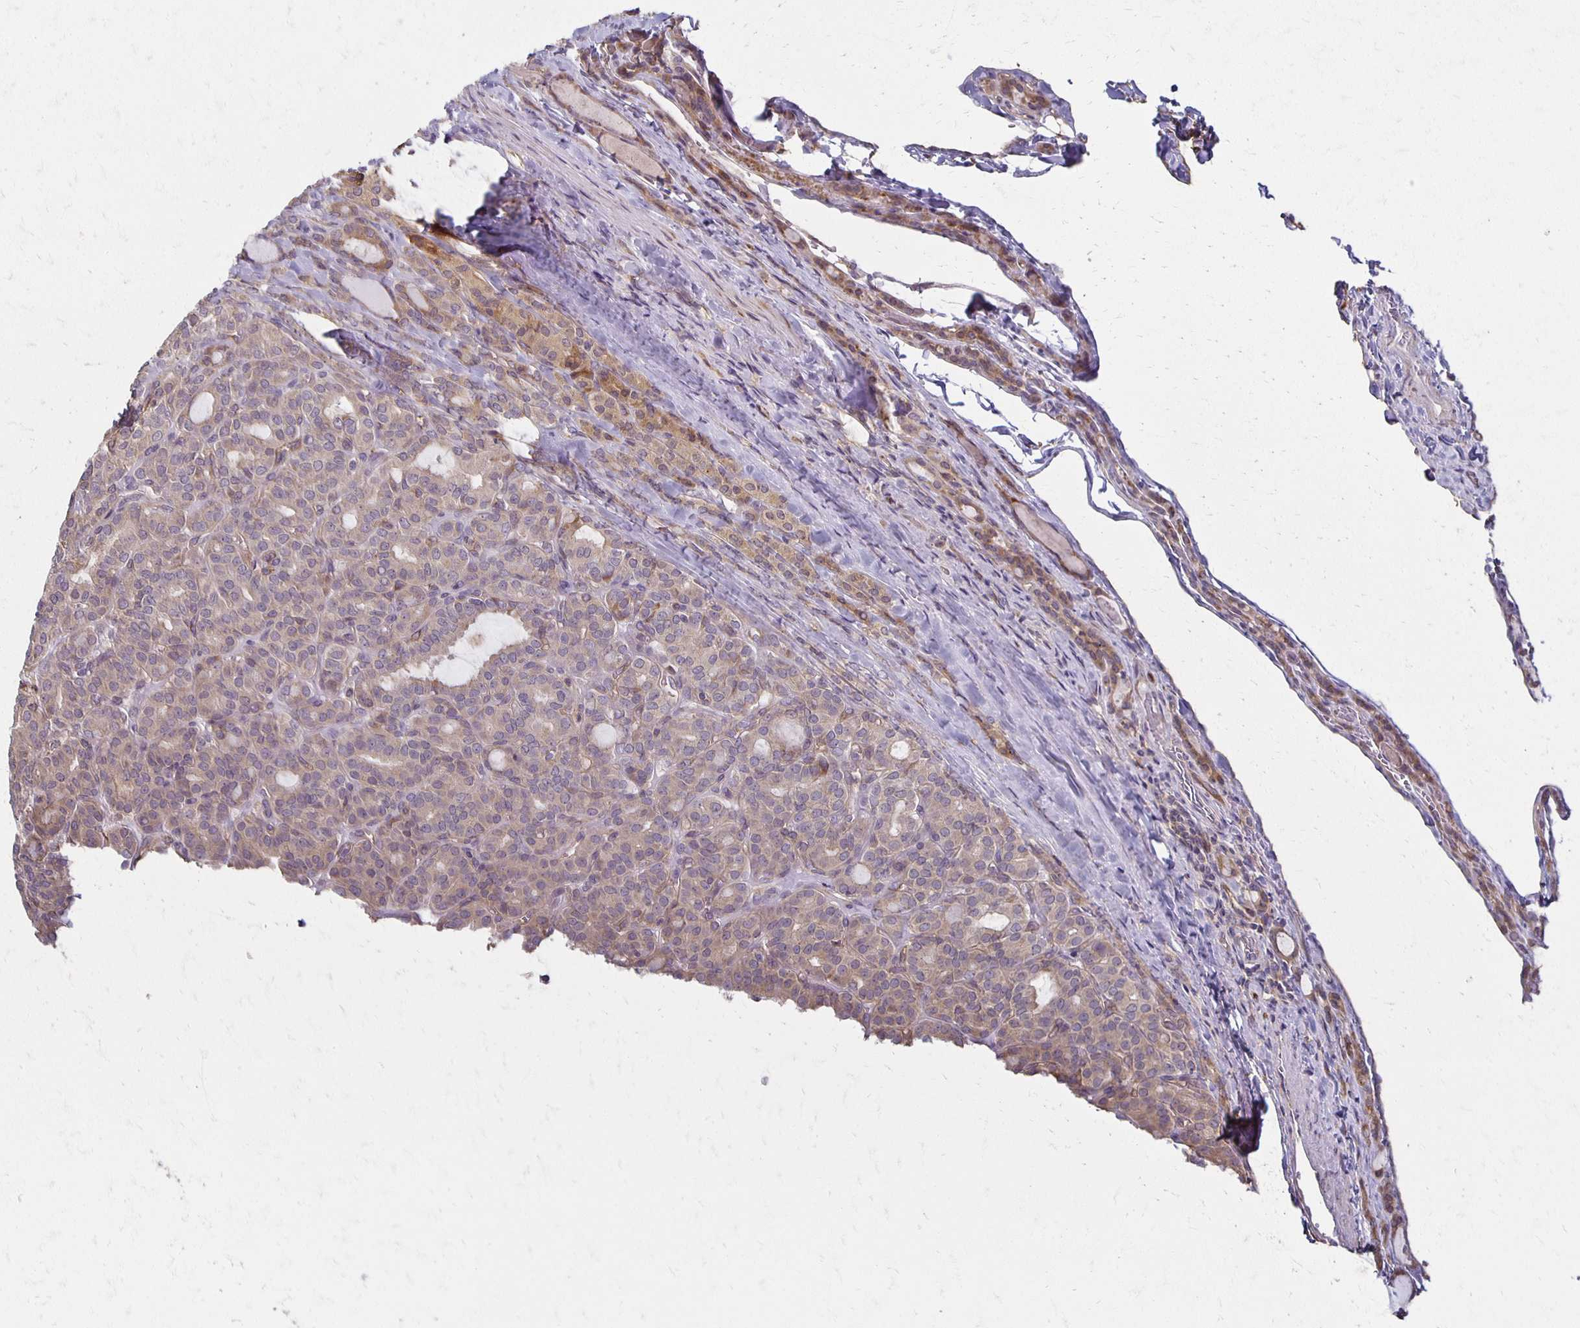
{"staining": {"intensity": "weak", "quantity": ">75%", "location": "cytoplasmic/membranous"}, "tissue": "thyroid cancer", "cell_type": "Tumor cells", "image_type": "cancer", "snomed": [{"axis": "morphology", "description": "Normal tissue, NOS"}, {"axis": "morphology", "description": "Follicular adenoma carcinoma, NOS"}, {"axis": "topography", "description": "Thyroid gland"}], "caption": "The histopathology image reveals immunohistochemical staining of follicular adenoma carcinoma (thyroid). There is weak cytoplasmic/membranous expression is identified in about >75% of tumor cells. (DAB IHC with brightfield microscopy, high magnification).", "gene": "GPX4", "patient": {"sex": "female", "age": 31}}